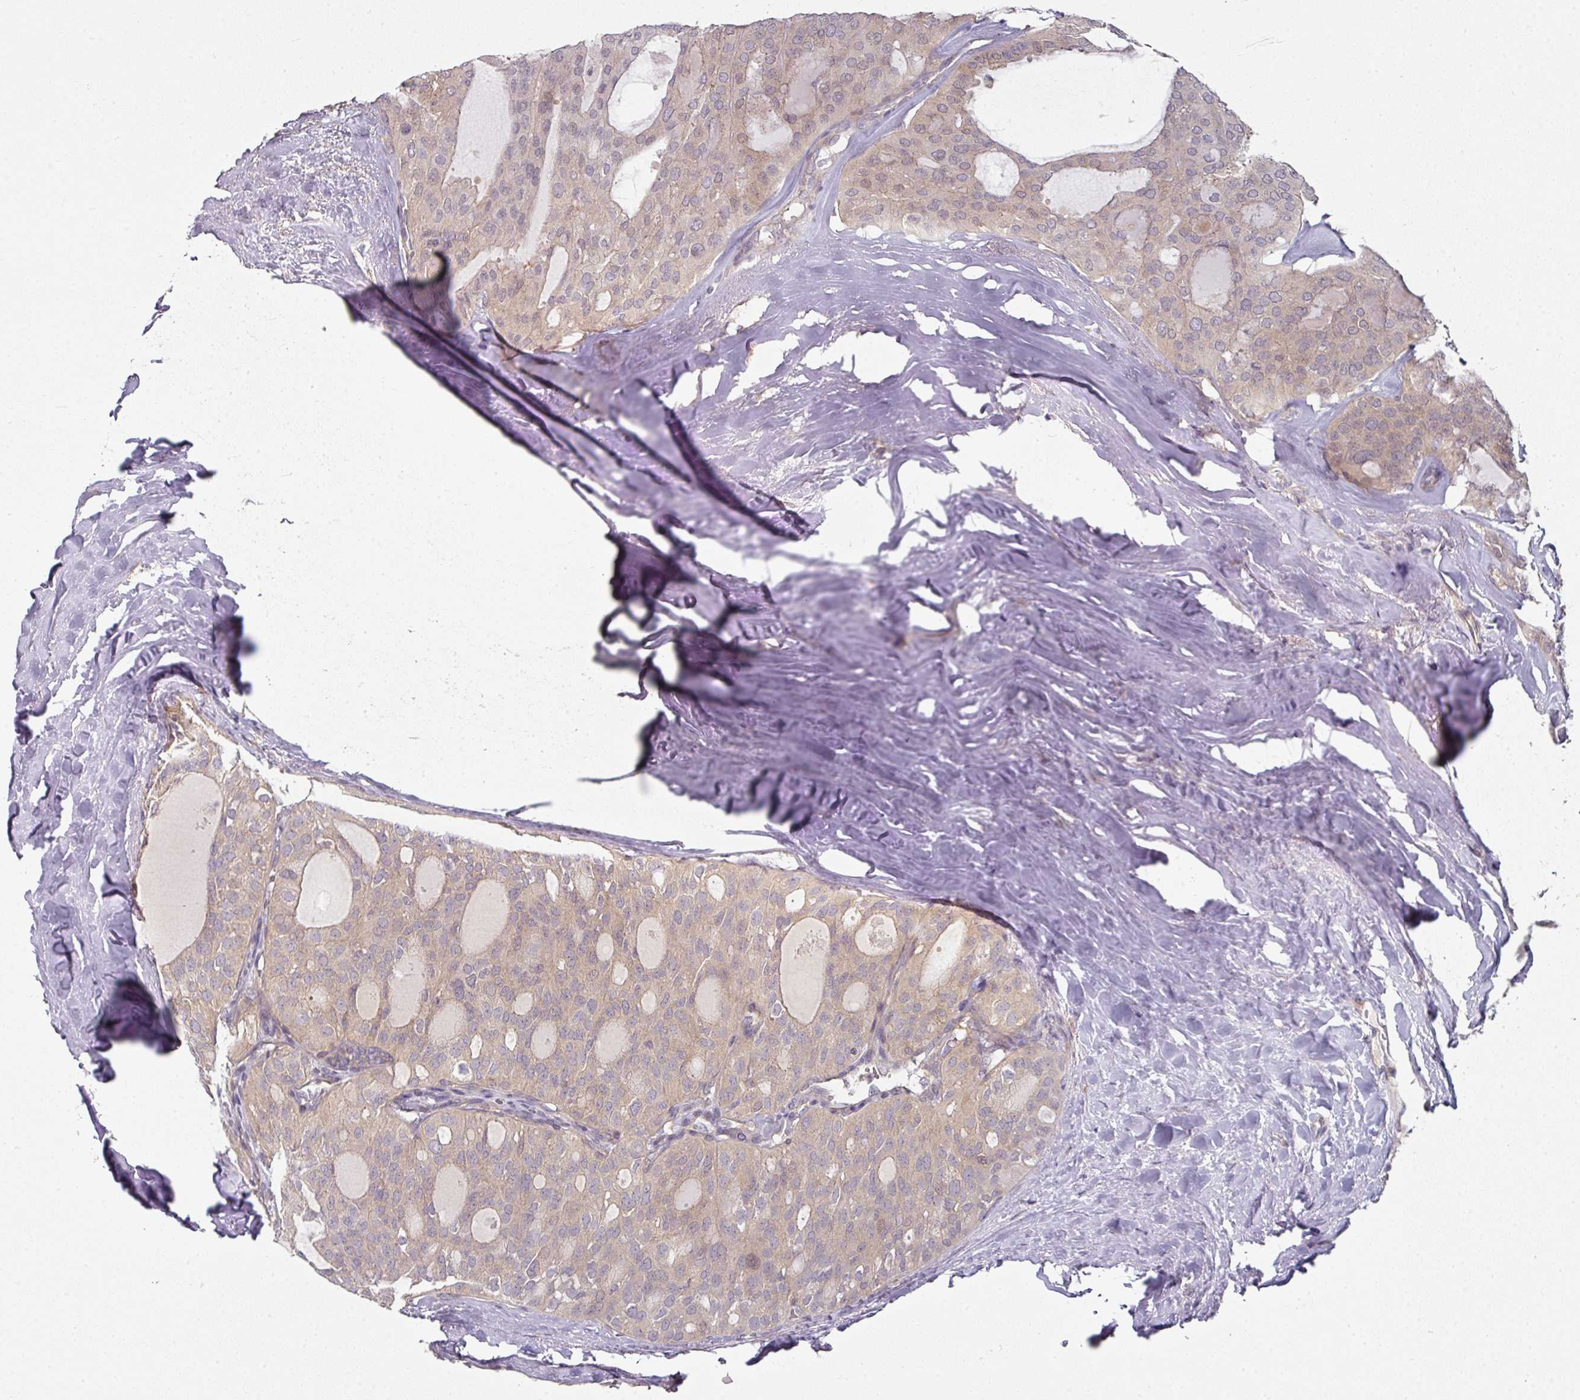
{"staining": {"intensity": "weak", "quantity": "25%-75%", "location": "cytoplasmic/membranous"}, "tissue": "thyroid cancer", "cell_type": "Tumor cells", "image_type": "cancer", "snomed": [{"axis": "morphology", "description": "Follicular adenoma carcinoma, NOS"}, {"axis": "topography", "description": "Thyroid gland"}], "caption": "Protein expression analysis of human follicular adenoma carcinoma (thyroid) reveals weak cytoplasmic/membranous expression in approximately 25%-75% of tumor cells.", "gene": "MAP2K2", "patient": {"sex": "male", "age": 75}}